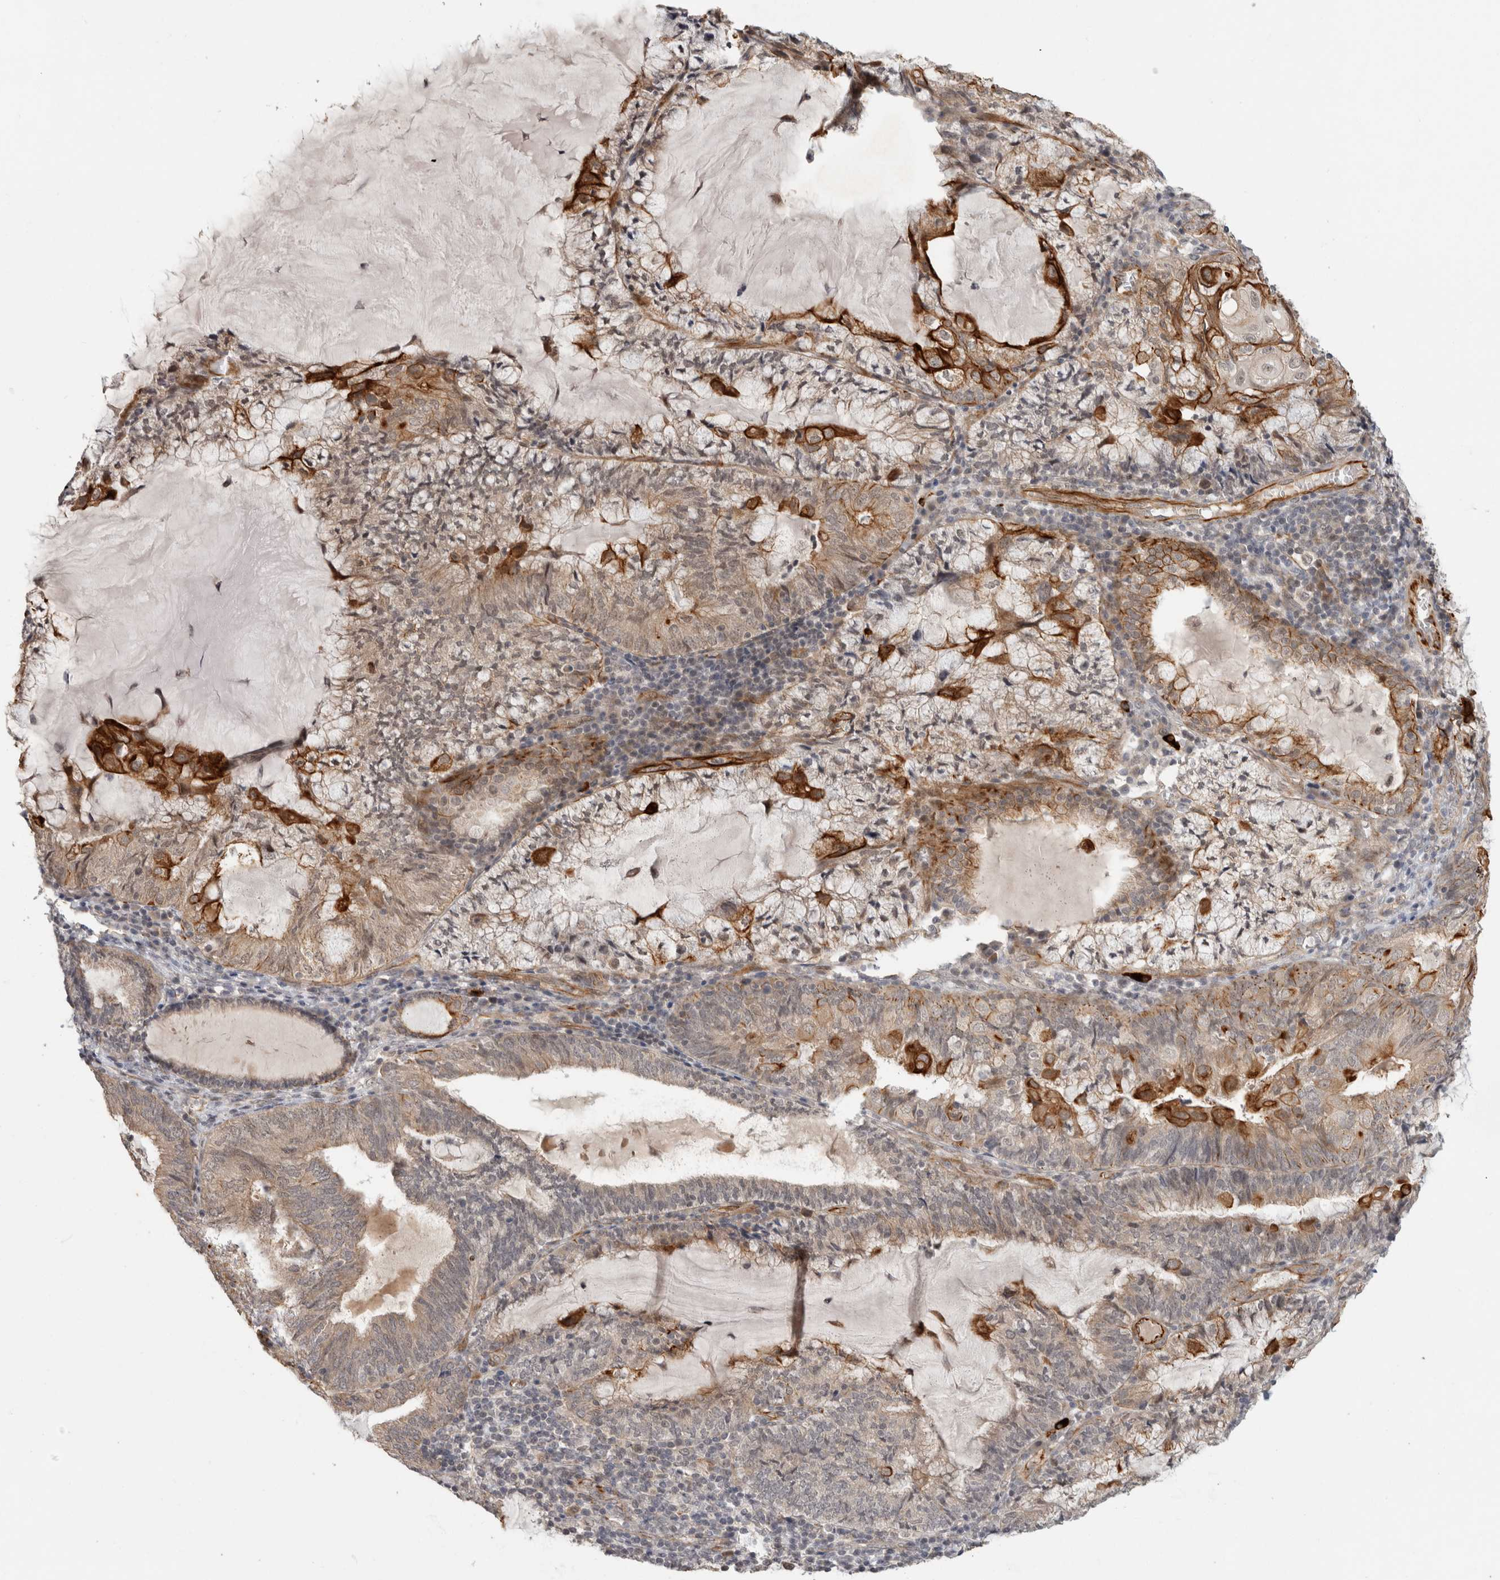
{"staining": {"intensity": "moderate", "quantity": "25%-75%", "location": "cytoplasmic/membranous"}, "tissue": "endometrial cancer", "cell_type": "Tumor cells", "image_type": "cancer", "snomed": [{"axis": "morphology", "description": "Adenocarcinoma, NOS"}, {"axis": "topography", "description": "Endometrium"}], "caption": "Tumor cells reveal moderate cytoplasmic/membranous staining in about 25%-75% of cells in endometrial cancer. The protein is shown in brown color, while the nuclei are stained blue.", "gene": "CRISPLD1", "patient": {"sex": "female", "age": 81}}